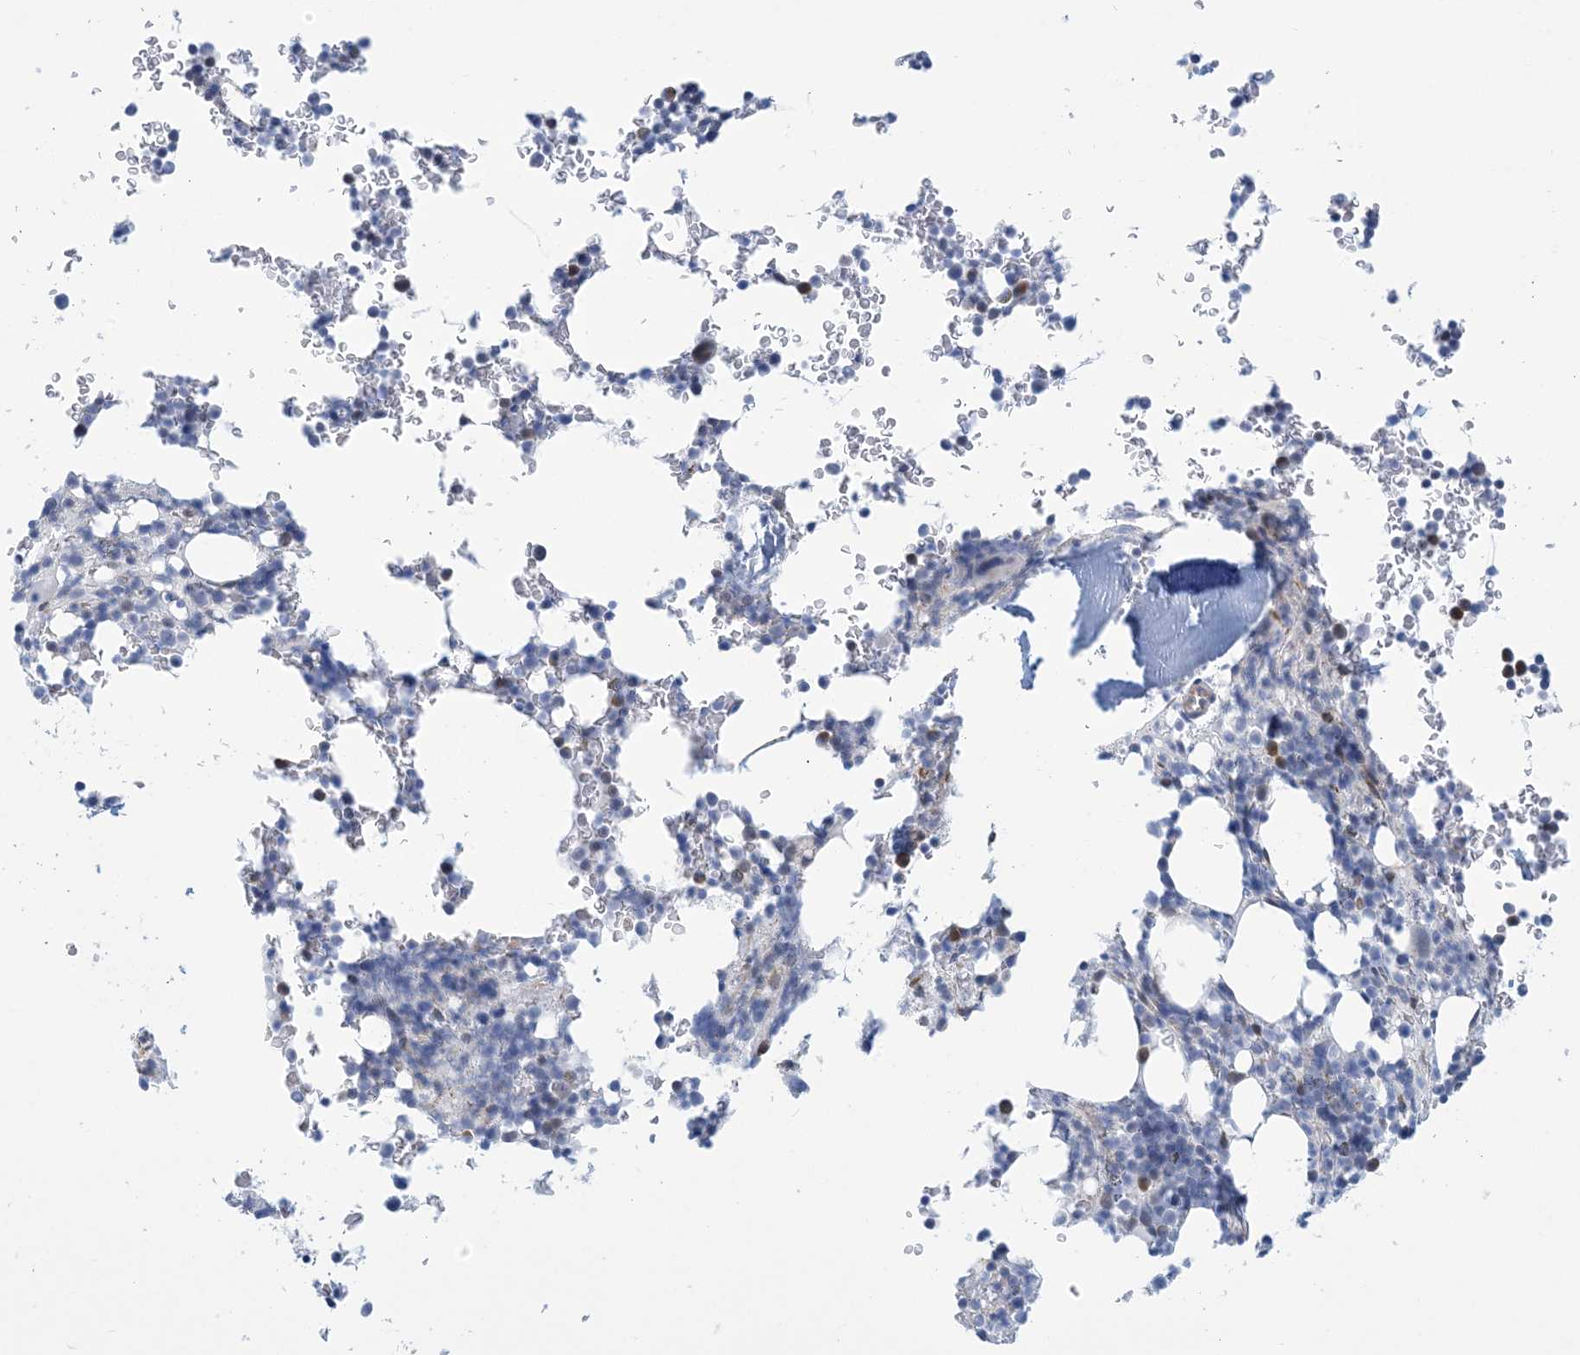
{"staining": {"intensity": "negative", "quantity": "none", "location": "none"}, "tissue": "bone marrow", "cell_type": "Hematopoietic cells", "image_type": "normal", "snomed": [{"axis": "morphology", "description": "Normal tissue, NOS"}, {"axis": "topography", "description": "Bone marrow"}], "caption": "DAB (3,3'-diaminobenzidine) immunohistochemical staining of unremarkable human bone marrow exhibits no significant expression in hematopoietic cells. (DAB IHC with hematoxylin counter stain).", "gene": "CCDC14", "patient": {"sex": "male", "age": 58}}